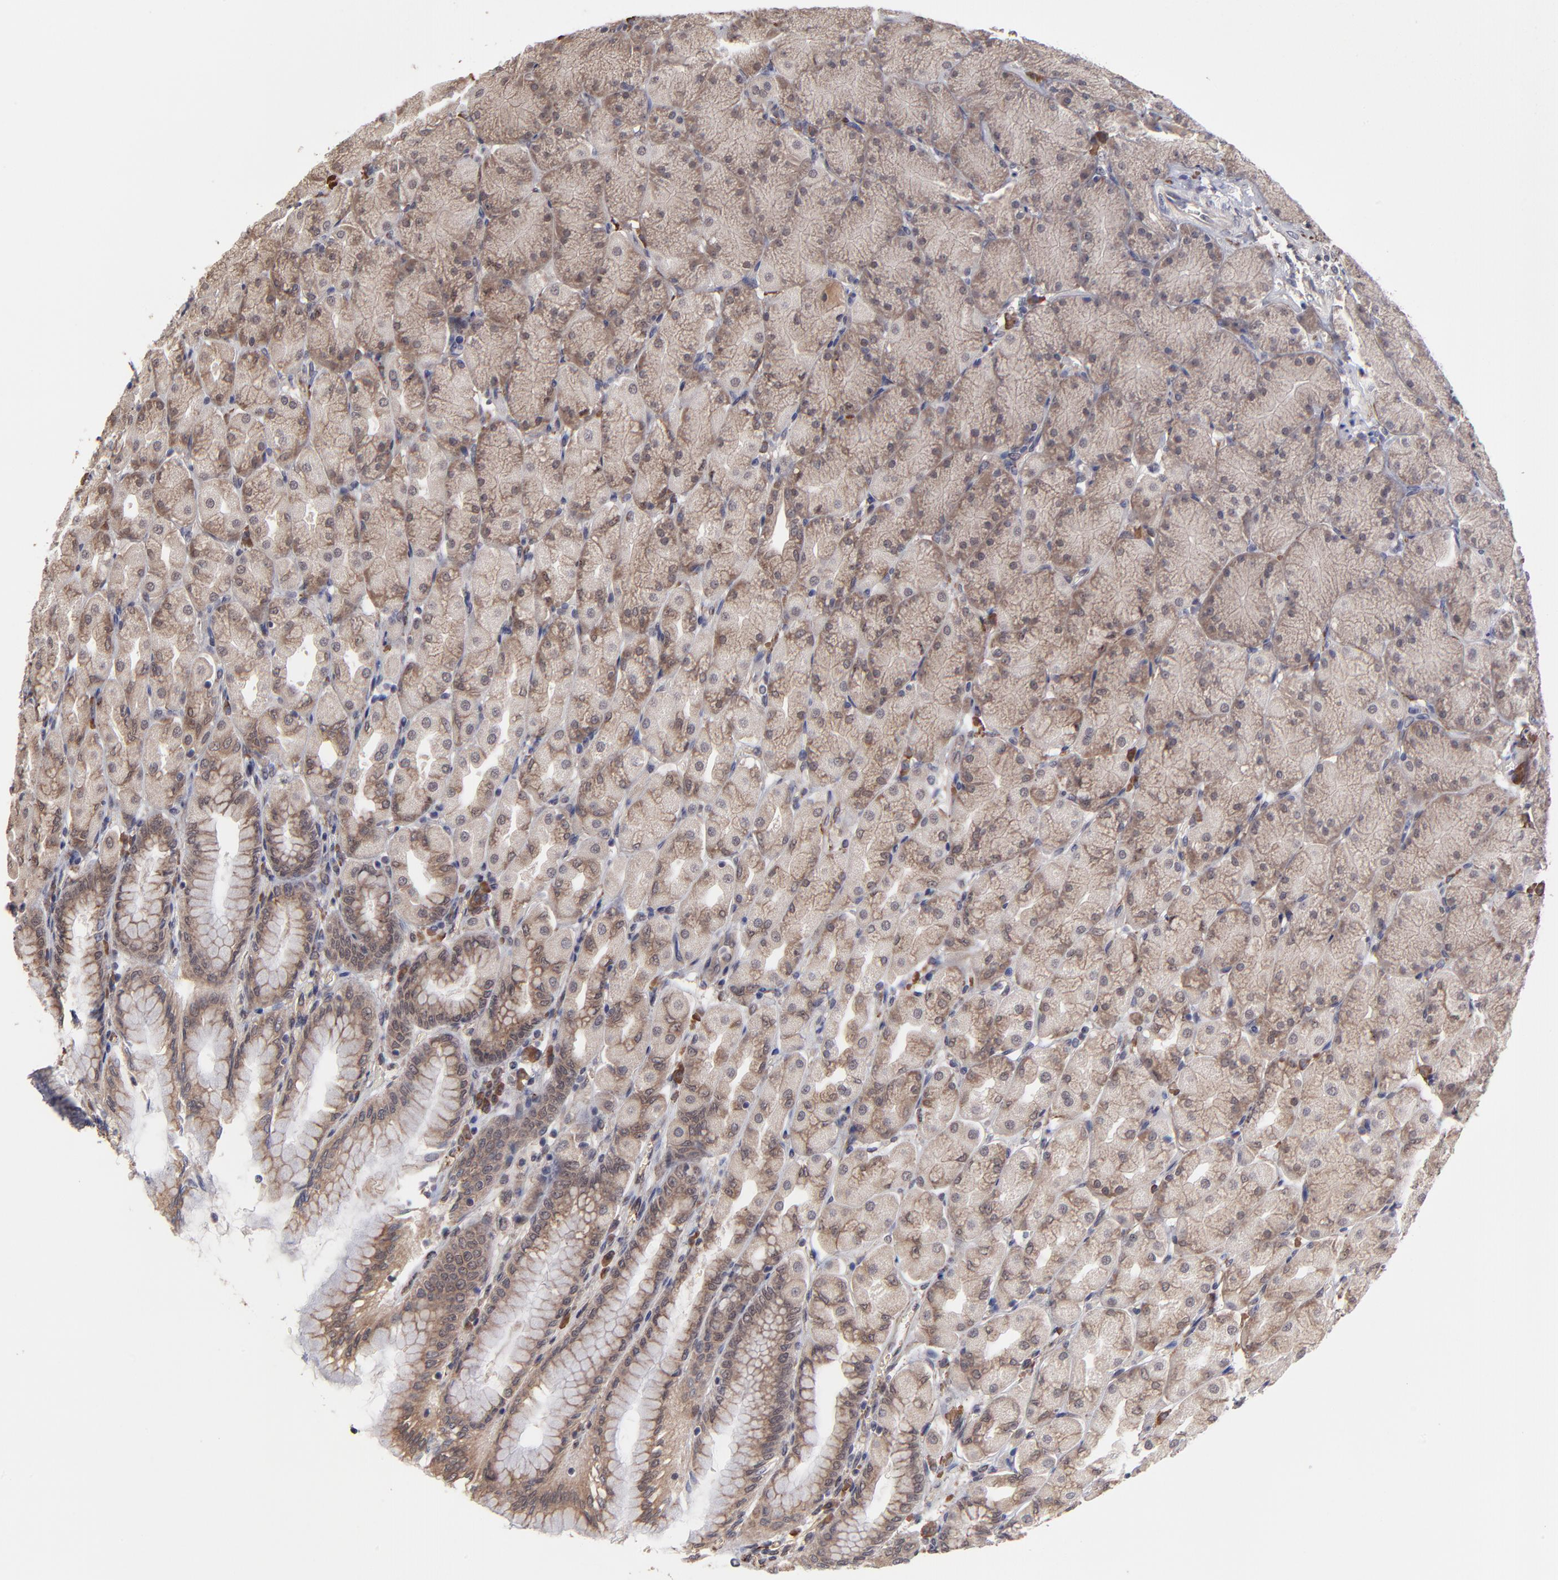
{"staining": {"intensity": "moderate", "quantity": ">75%", "location": "cytoplasmic/membranous"}, "tissue": "stomach", "cell_type": "Glandular cells", "image_type": "normal", "snomed": [{"axis": "morphology", "description": "Normal tissue, NOS"}, {"axis": "topography", "description": "Stomach, upper"}], "caption": "Moderate cytoplasmic/membranous positivity for a protein is seen in approximately >75% of glandular cells of unremarkable stomach using immunohistochemistry.", "gene": "CHL1", "patient": {"sex": "female", "age": 56}}